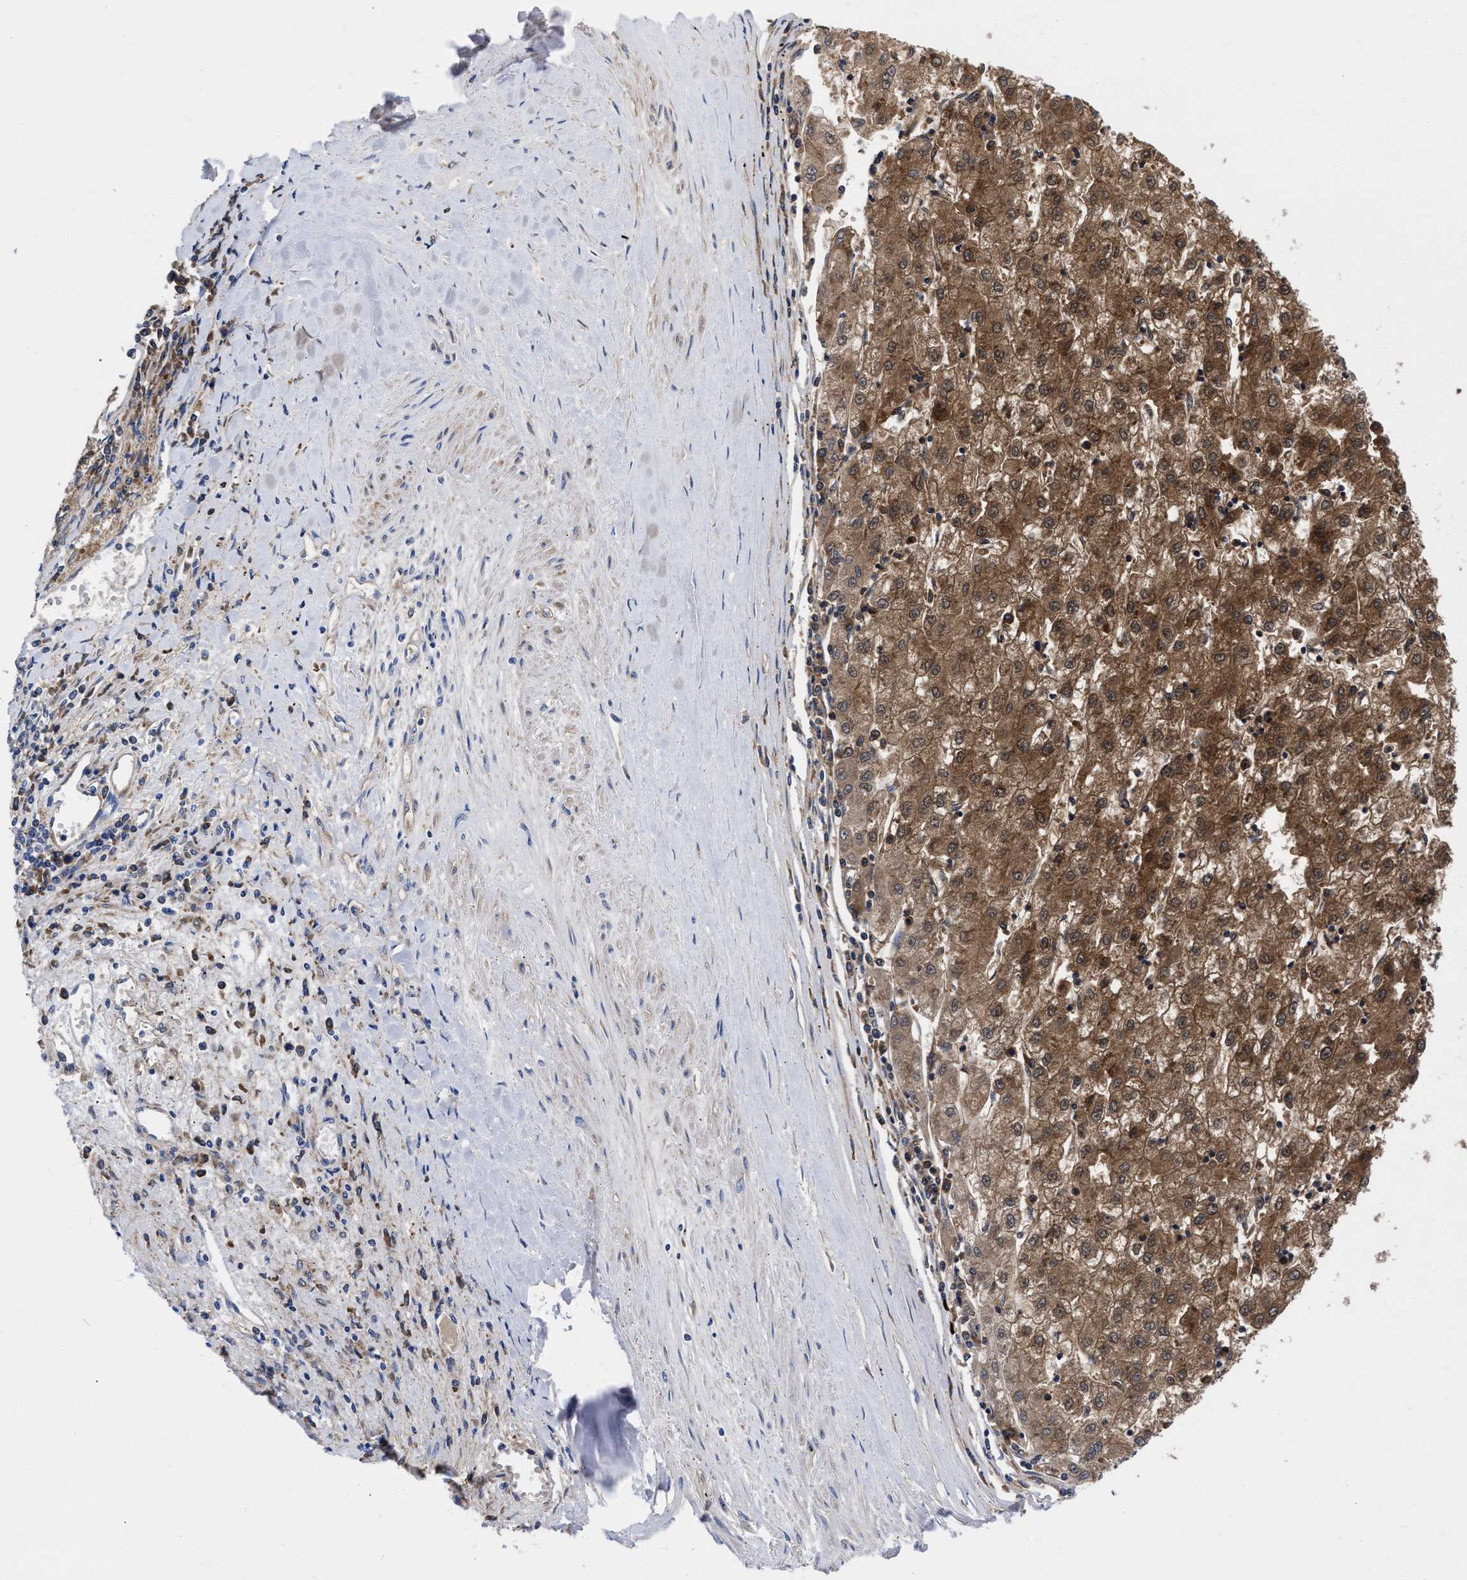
{"staining": {"intensity": "moderate", "quantity": ">75%", "location": "cytoplasmic/membranous"}, "tissue": "liver cancer", "cell_type": "Tumor cells", "image_type": "cancer", "snomed": [{"axis": "morphology", "description": "Carcinoma, Hepatocellular, NOS"}, {"axis": "topography", "description": "Liver"}], "caption": "Immunohistochemistry (IHC) photomicrograph of liver hepatocellular carcinoma stained for a protein (brown), which exhibits medium levels of moderate cytoplasmic/membranous positivity in approximately >75% of tumor cells.", "gene": "RBKS", "patient": {"sex": "male", "age": 72}}